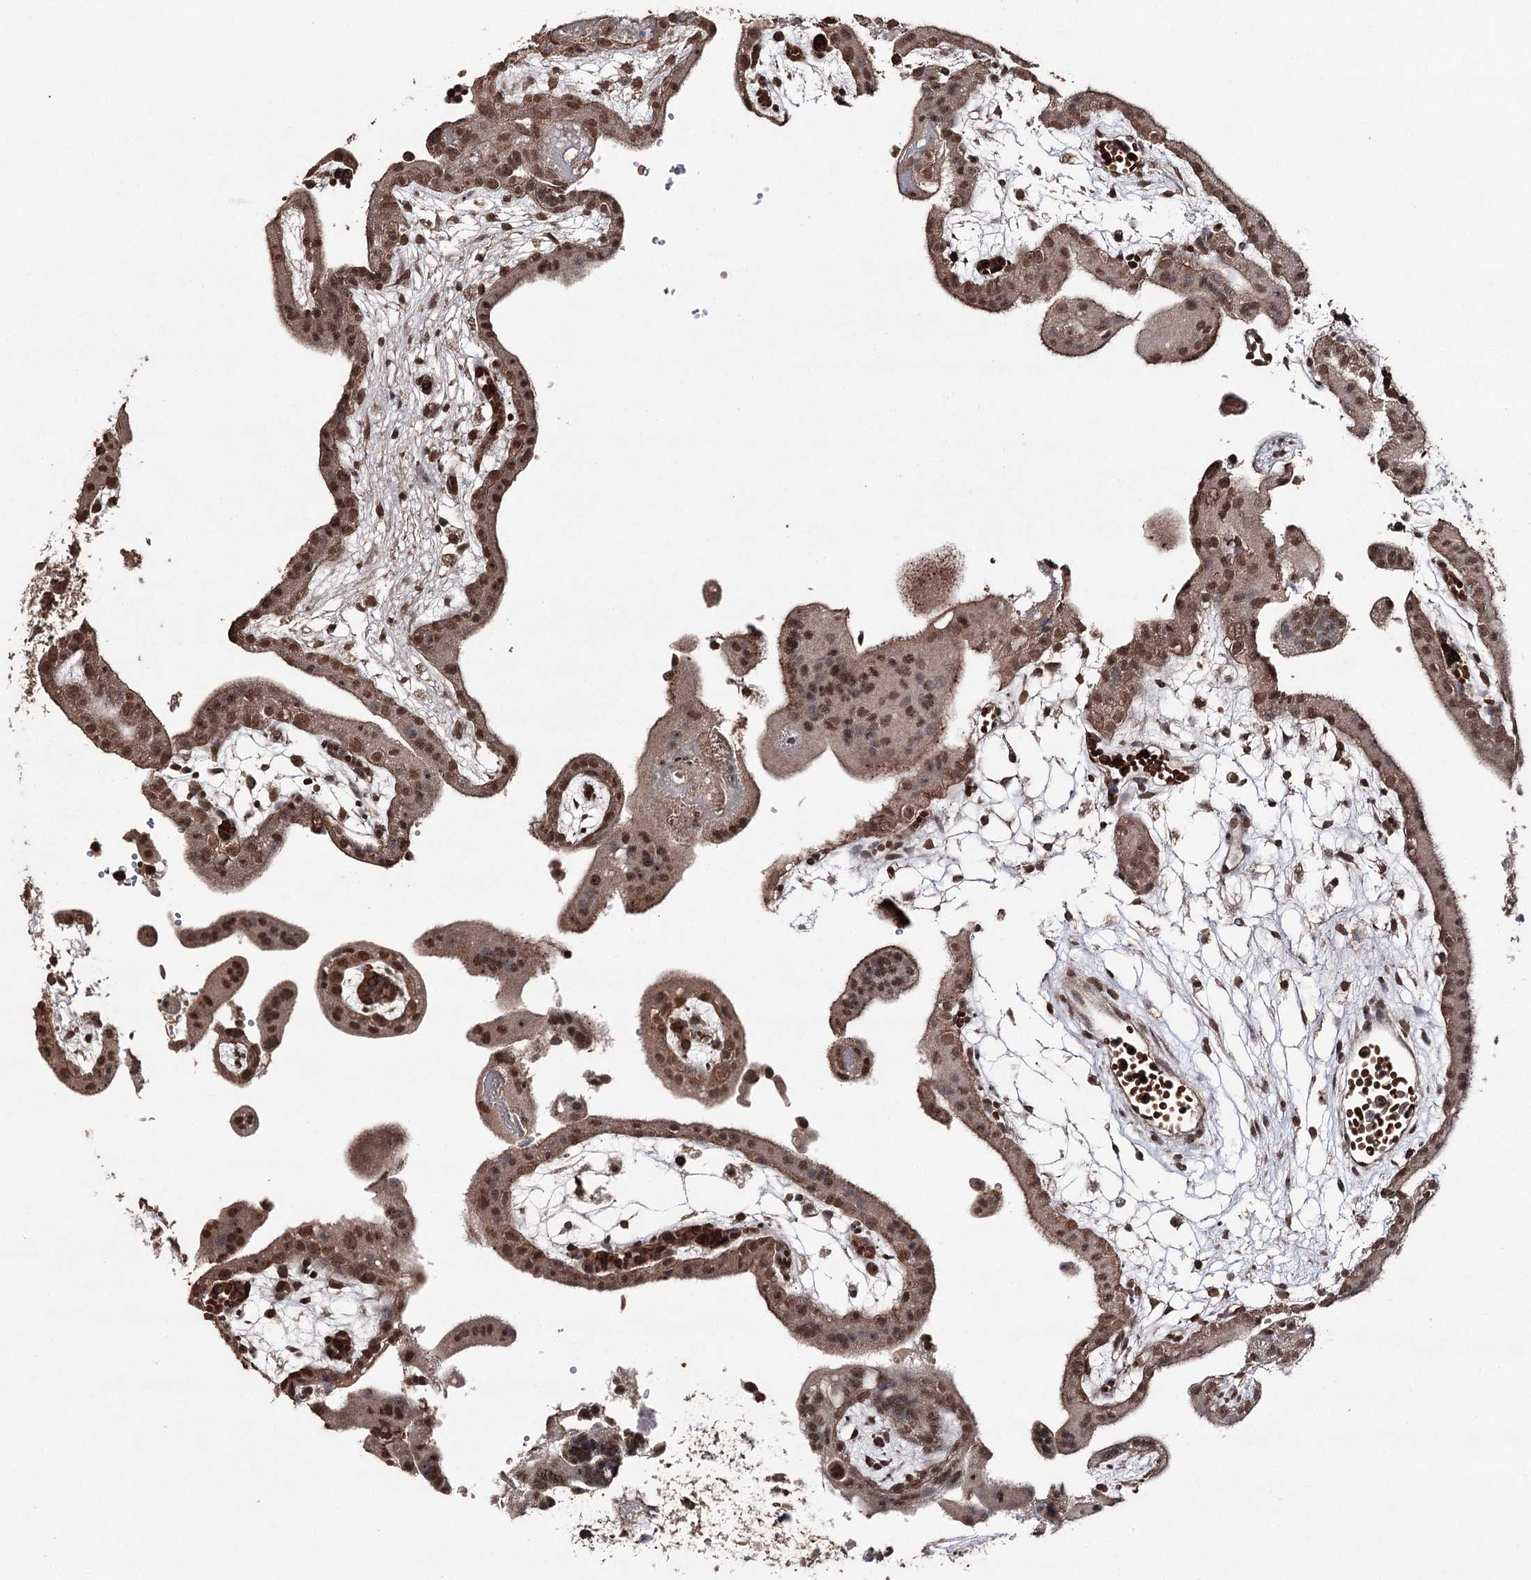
{"staining": {"intensity": "moderate", "quantity": ">75%", "location": "cytoplasmic/membranous,nuclear"}, "tissue": "placenta", "cell_type": "Trophoblastic cells", "image_type": "normal", "snomed": [{"axis": "morphology", "description": "Normal tissue, NOS"}, {"axis": "topography", "description": "Placenta"}], "caption": "IHC photomicrograph of normal placenta: human placenta stained using immunohistochemistry demonstrates medium levels of moderate protein expression localized specifically in the cytoplasmic/membranous,nuclear of trophoblastic cells, appearing as a cytoplasmic/membranous,nuclear brown color.", "gene": "ATG14", "patient": {"sex": "female", "age": 18}}